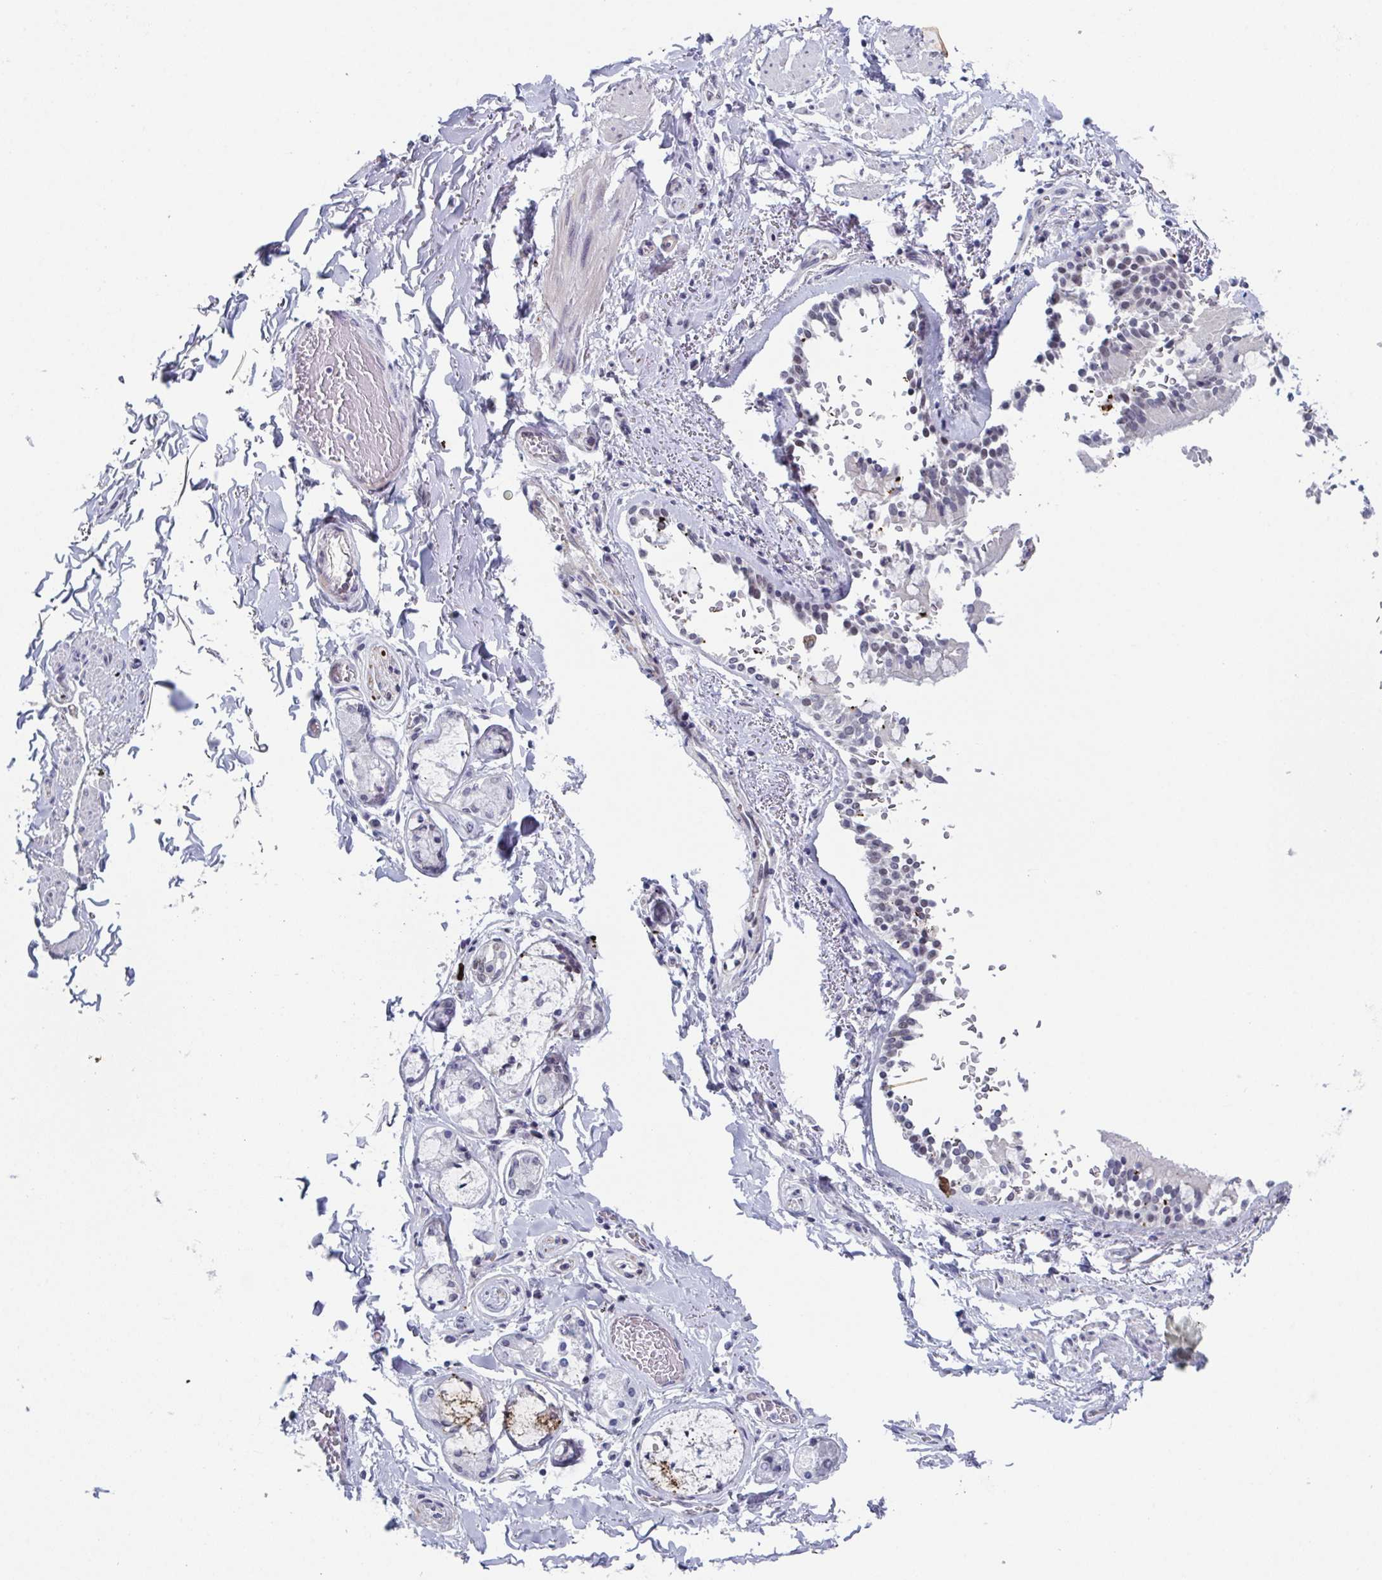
{"staining": {"intensity": "moderate", "quantity": "<25%", "location": "cytoplasmic/membranous"}, "tissue": "soft tissue", "cell_type": "Chondrocytes", "image_type": "normal", "snomed": [{"axis": "morphology", "description": "Normal tissue, NOS"}, {"axis": "topography", "description": "Cartilage tissue"}, {"axis": "topography", "description": "Bronchus"}, {"axis": "topography", "description": "Peripheral nerve tissue"}], "caption": "Moderate cytoplasmic/membranous positivity for a protein is identified in approximately <25% of chondrocytes of normal soft tissue using immunohistochemistry.", "gene": "ZFP64", "patient": {"sex": "male", "age": 67}}